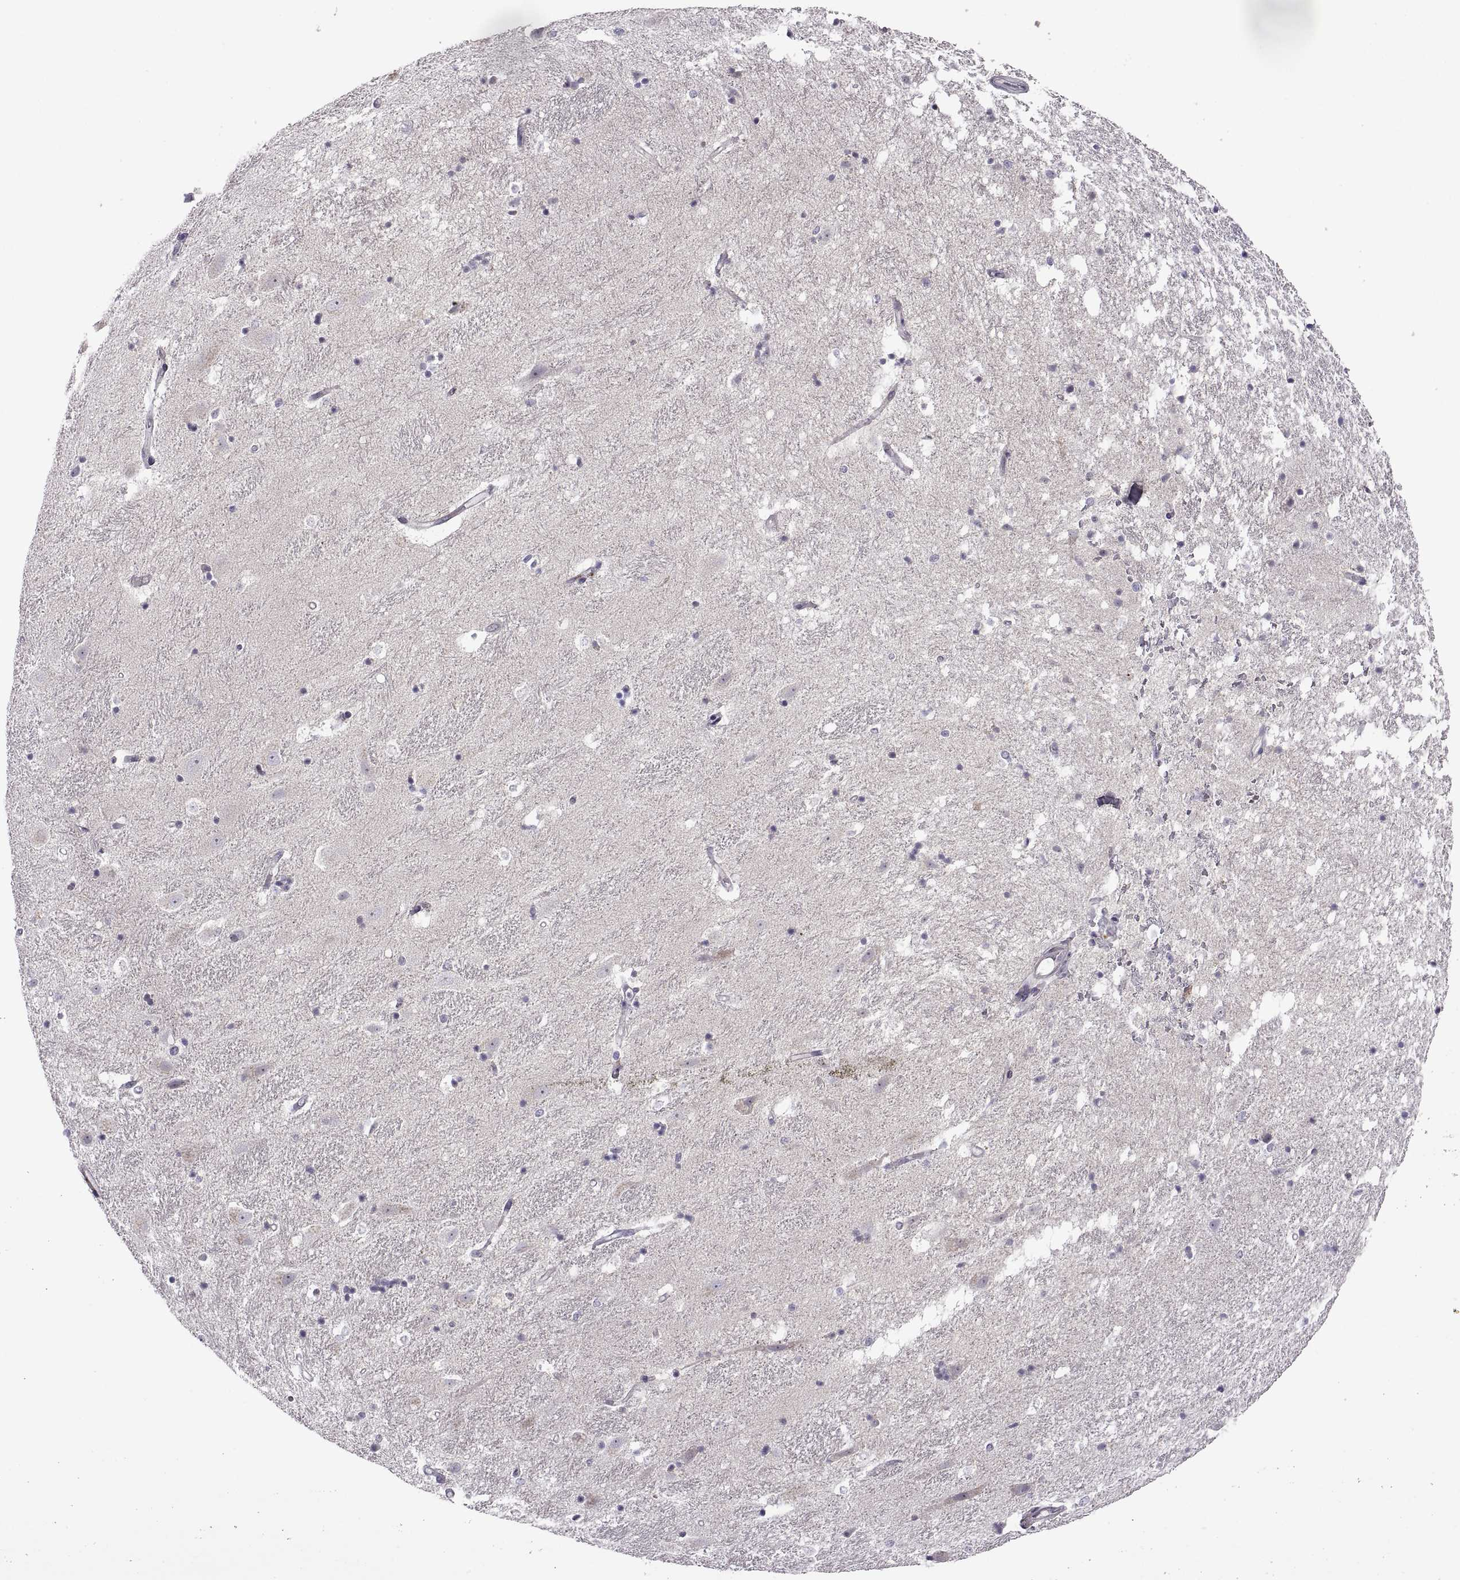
{"staining": {"intensity": "negative", "quantity": "none", "location": "none"}, "tissue": "hippocampus", "cell_type": "Glial cells", "image_type": "normal", "snomed": [{"axis": "morphology", "description": "Normal tissue, NOS"}, {"axis": "topography", "description": "Hippocampus"}], "caption": "Immunohistochemical staining of normal human hippocampus displays no significant positivity in glial cells.", "gene": "FAM170A", "patient": {"sex": "male", "age": 49}}